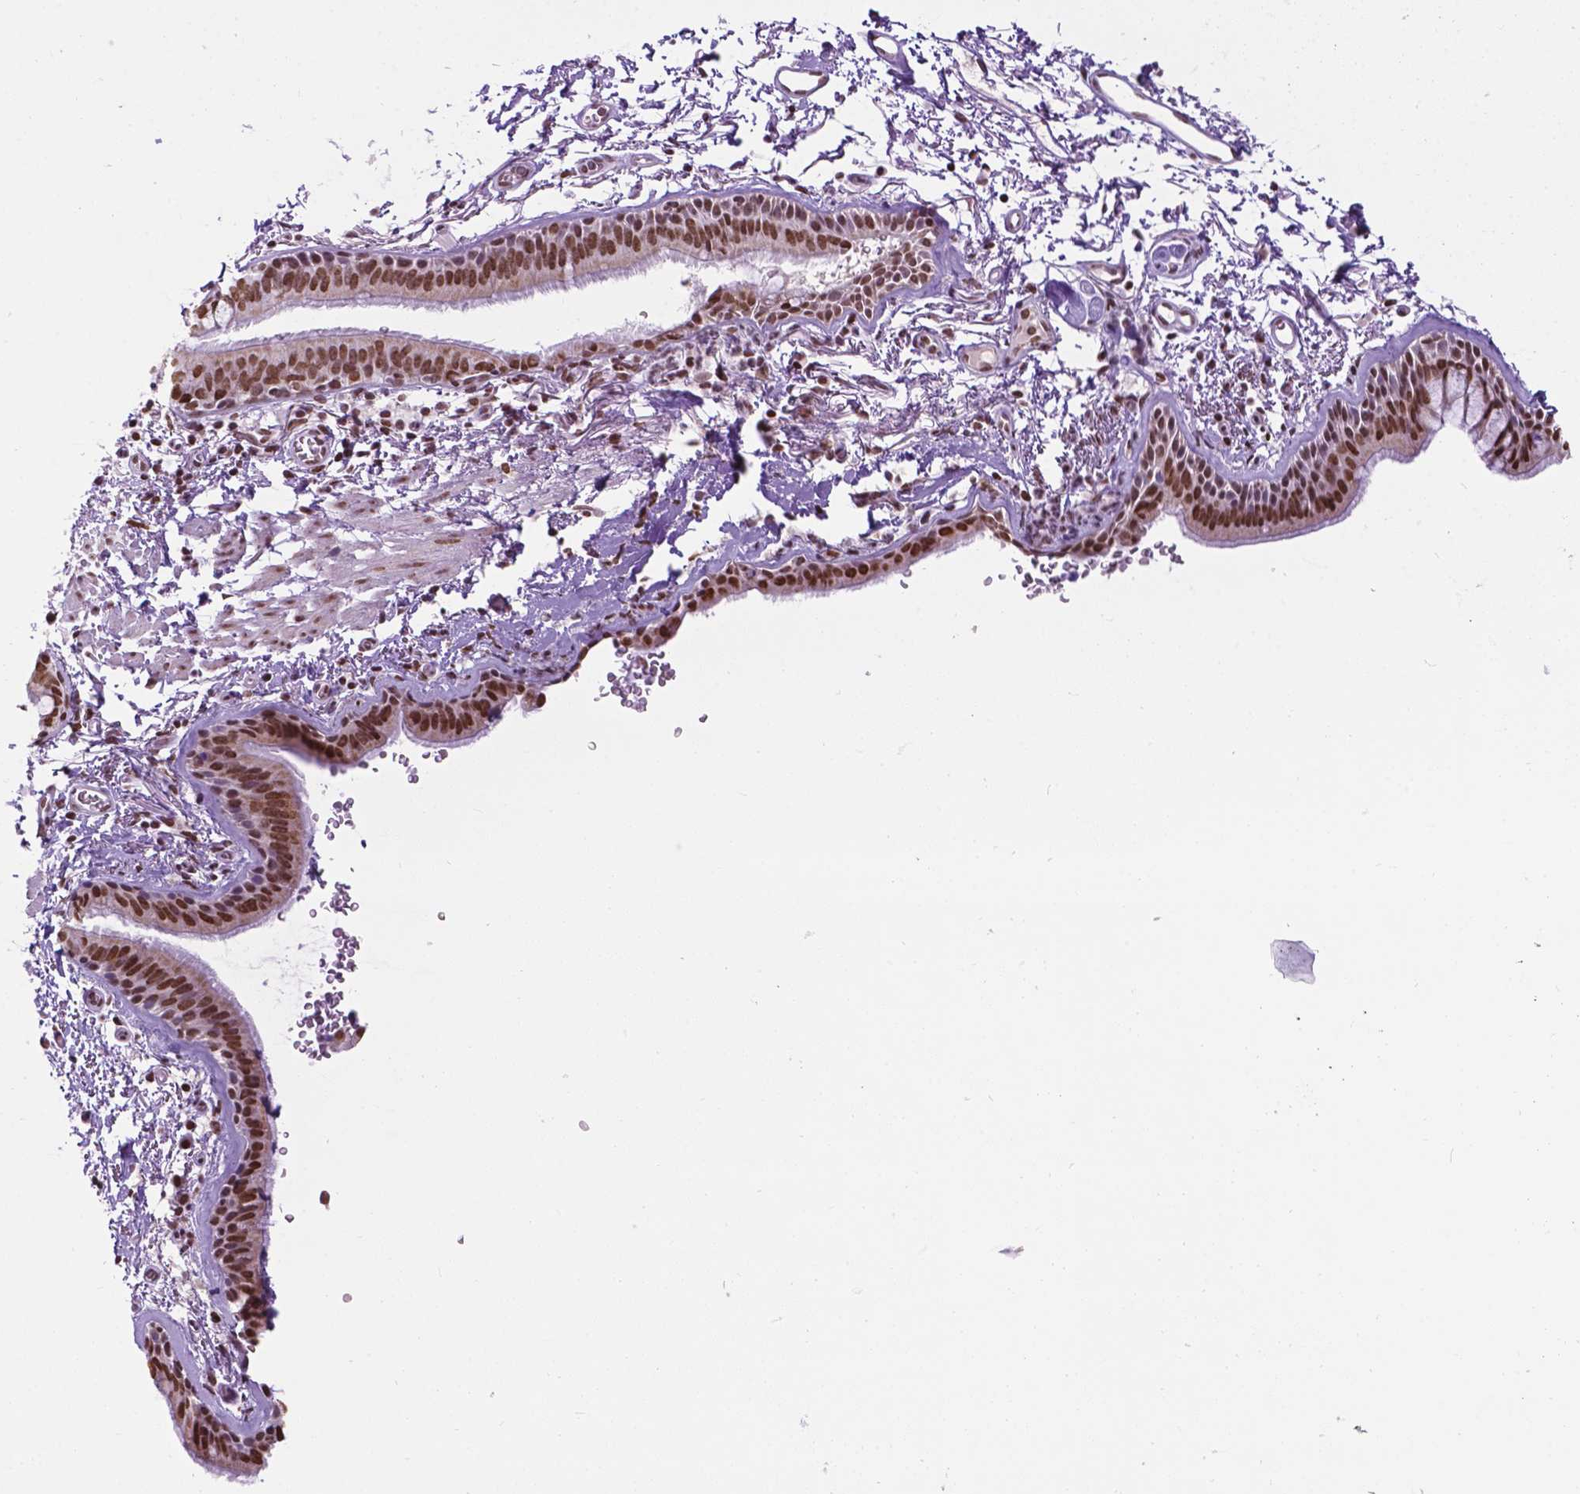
{"staining": {"intensity": "moderate", "quantity": ">75%", "location": "nuclear"}, "tissue": "bronchus", "cell_type": "Respiratory epithelial cells", "image_type": "normal", "snomed": [{"axis": "morphology", "description": "Normal tissue, NOS"}, {"axis": "topography", "description": "Lymph node"}, {"axis": "topography", "description": "Bronchus"}], "caption": "Immunohistochemistry micrograph of benign human bronchus stained for a protein (brown), which exhibits medium levels of moderate nuclear positivity in approximately >75% of respiratory epithelial cells.", "gene": "COL23A1", "patient": {"sex": "female", "age": 70}}